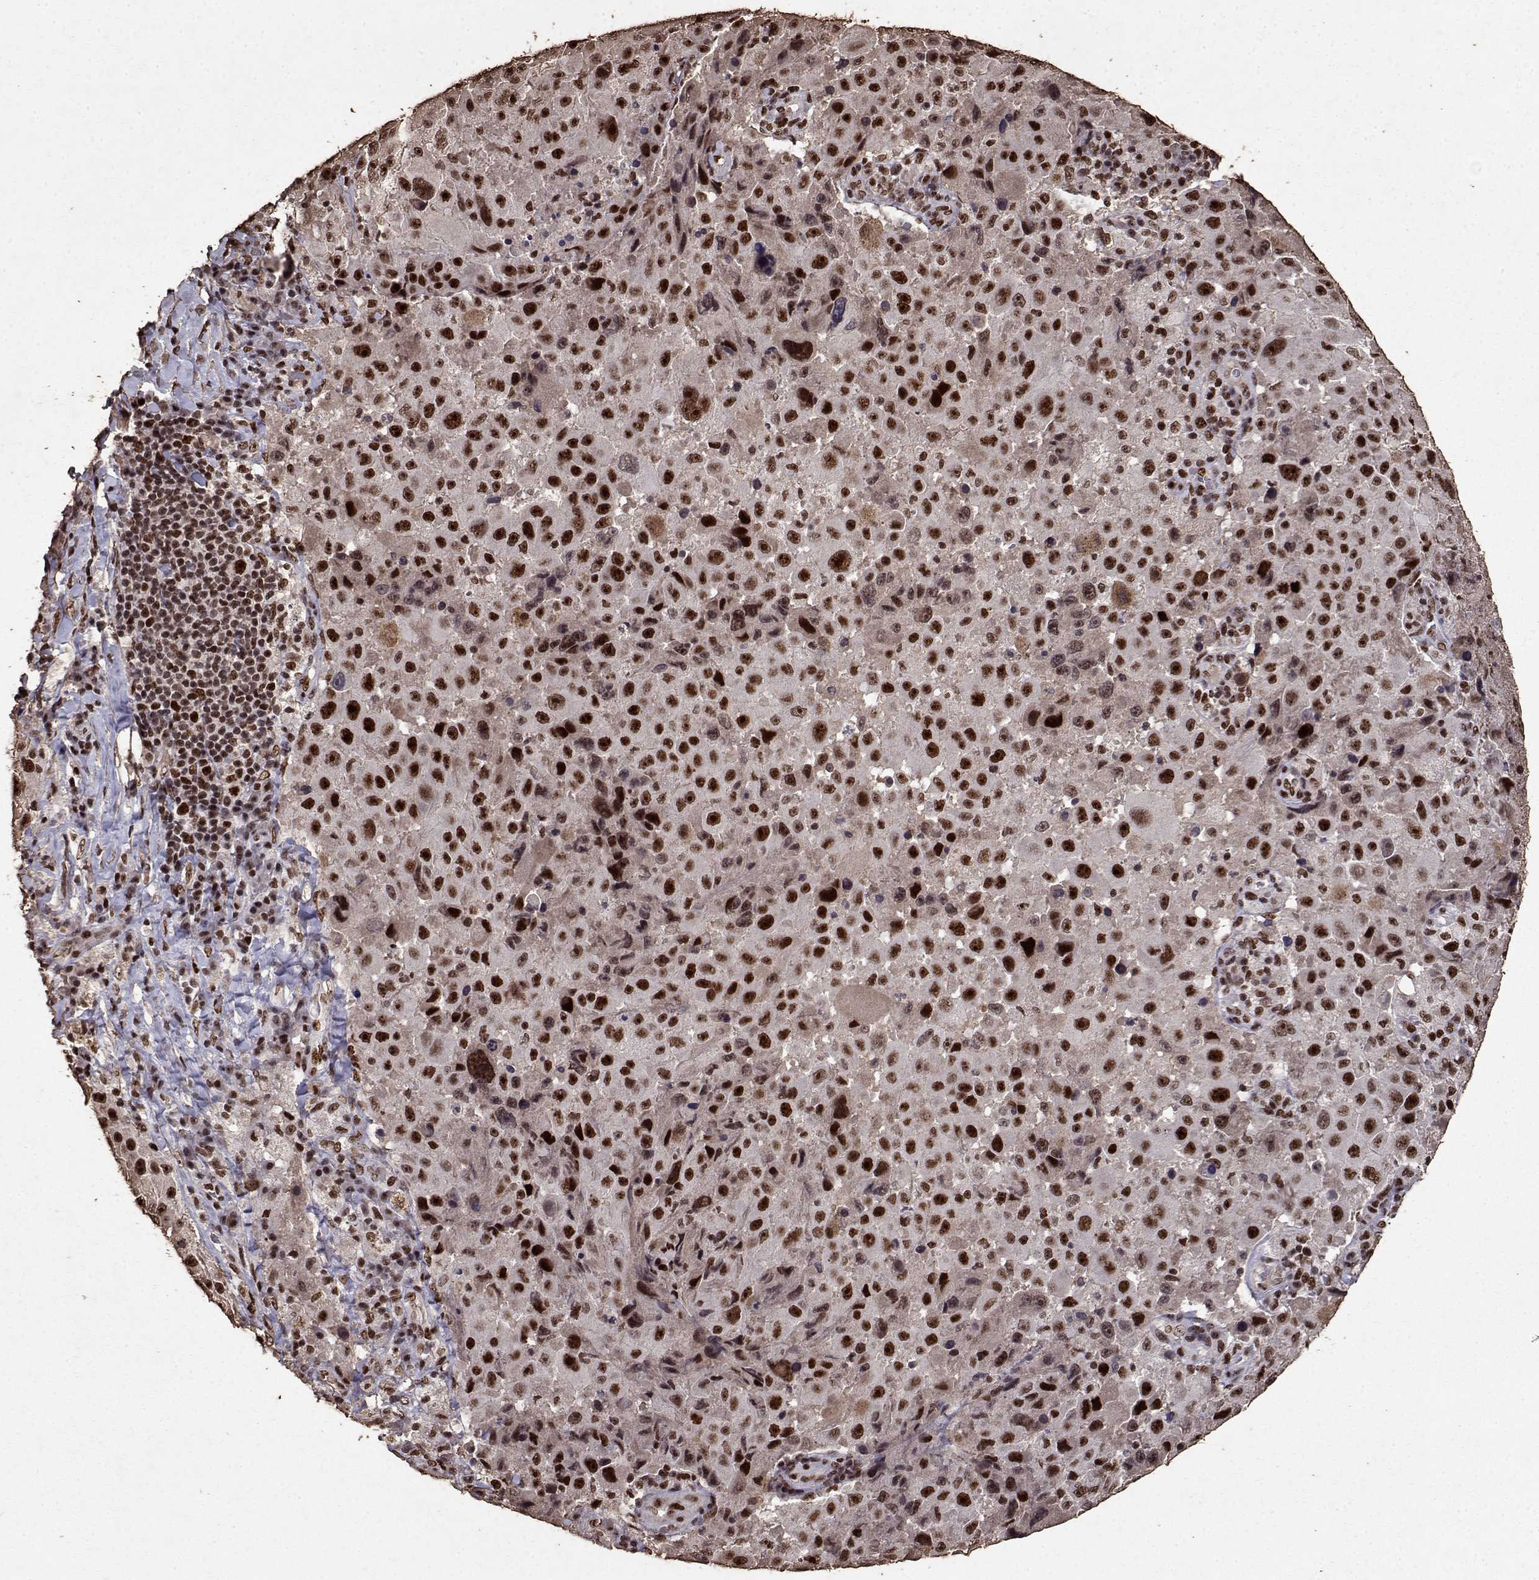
{"staining": {"intensity": "strong", "quantity": ">75%", "location": "nuclear"}, "tissue": "melanoma", "cell_type": "Tumor cells", "image_type": "cancer", "snomed": [{"axis": "morphology", "description": "Malignant melanoma, Metastatic site"}, {"axis": "topography", "description": "Lymph node"}], "caption": "Immunohistochemical staining of human malignant melanoma (metastatic site) reveals strong nuclear protein staining in approximately >75% of tumor cells.", "gene": "TOE1", "patient": {"sex": "male", "age": 62}}